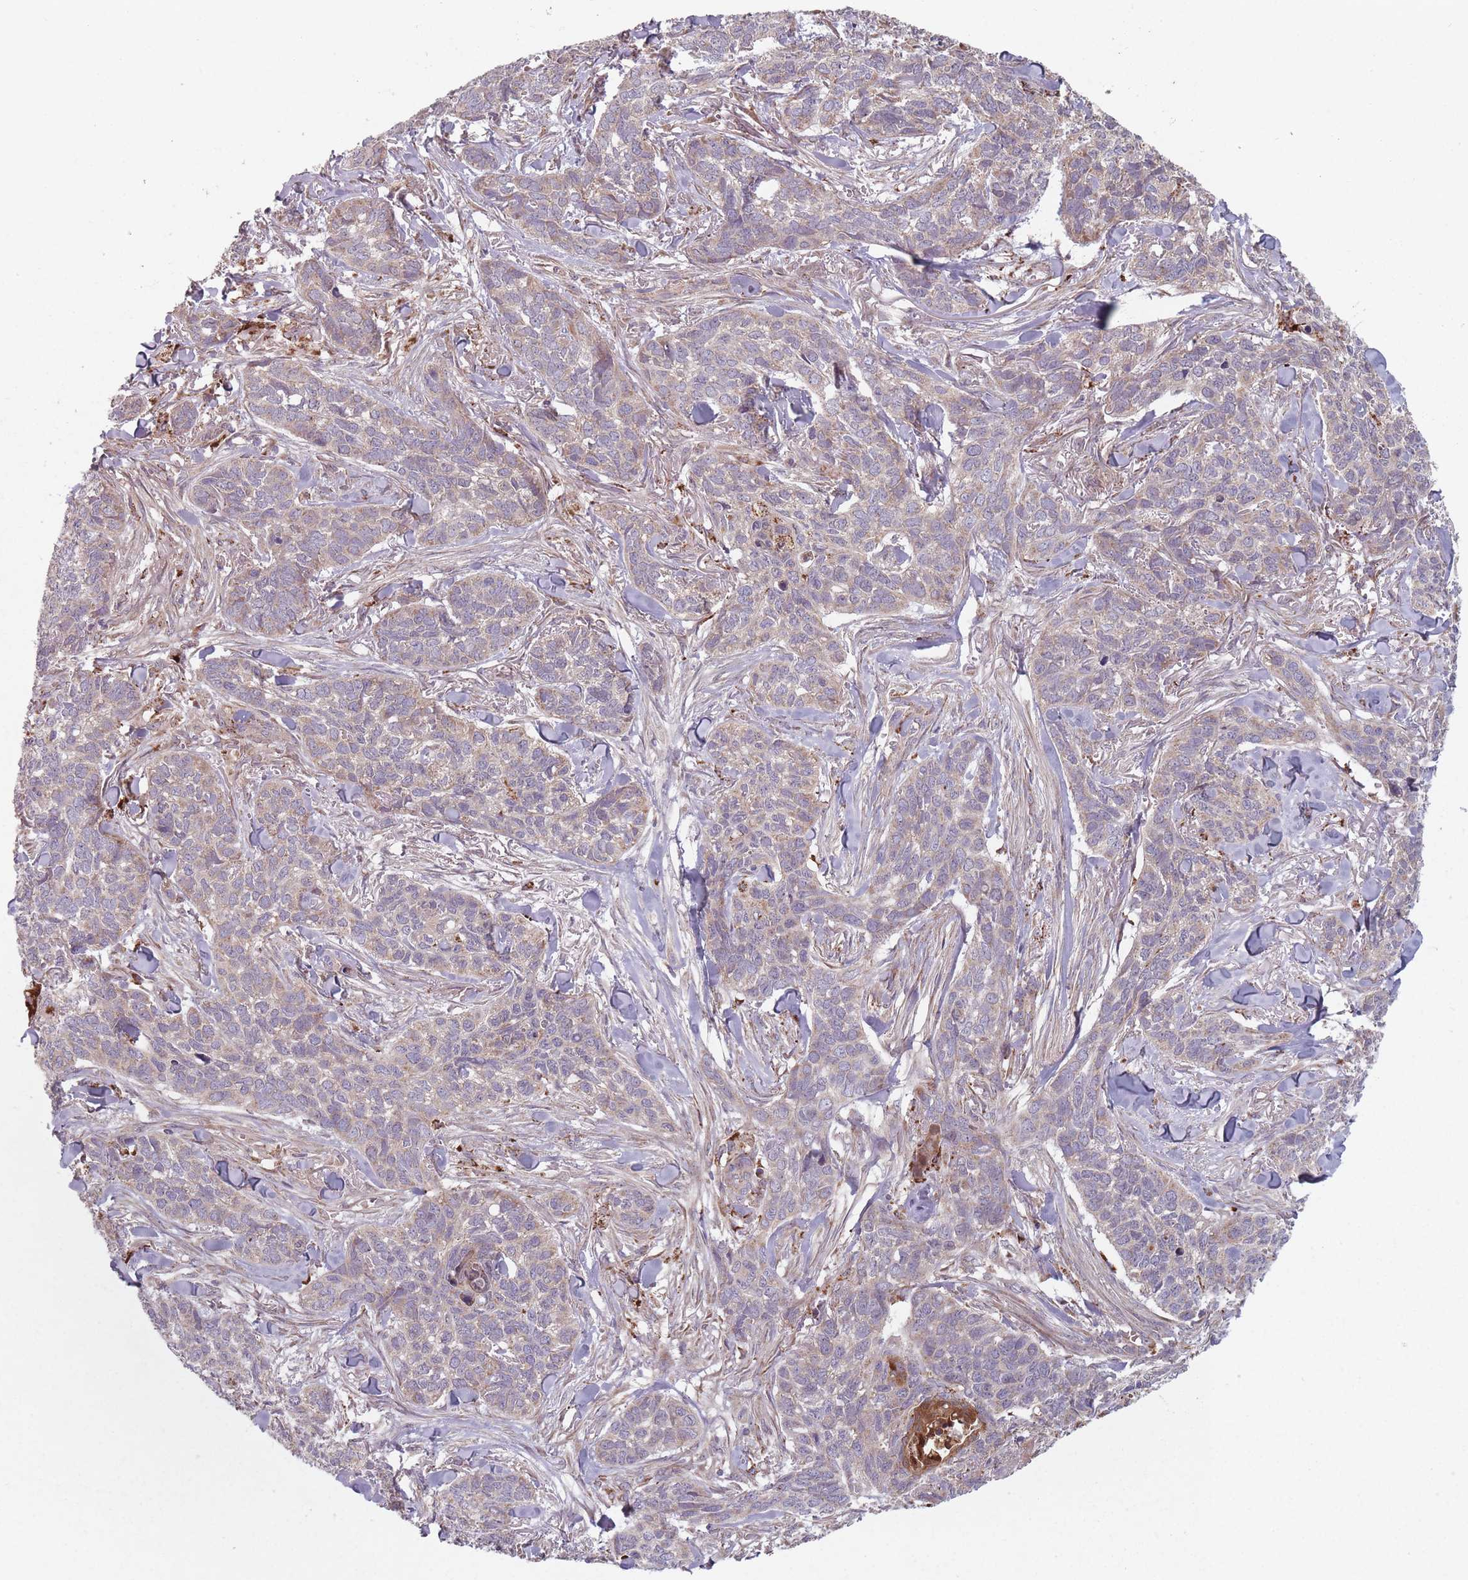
{"staining": {"intensity": "weak", "quantity": "25%-75%", "location": "cytoplasmic/membranous"}, "tissue": "skin cancer", "cell_type": "Tumor cells", "image_type": "cancer", "snomed": [{"axis": "morphology", "description": "Basal cell carcinoma"}, {"axis": "topography", "description": "Skin"}], "caption": "Immunohistochemical staining of human basal cell carcinoma (skin) displays low levels of weak cytoplasmic/membranous protein positivity in approximately 25%-75% of tumor cells.", "gene": "OR10Q1", "patient": {"sex": "male", "age": 86}}